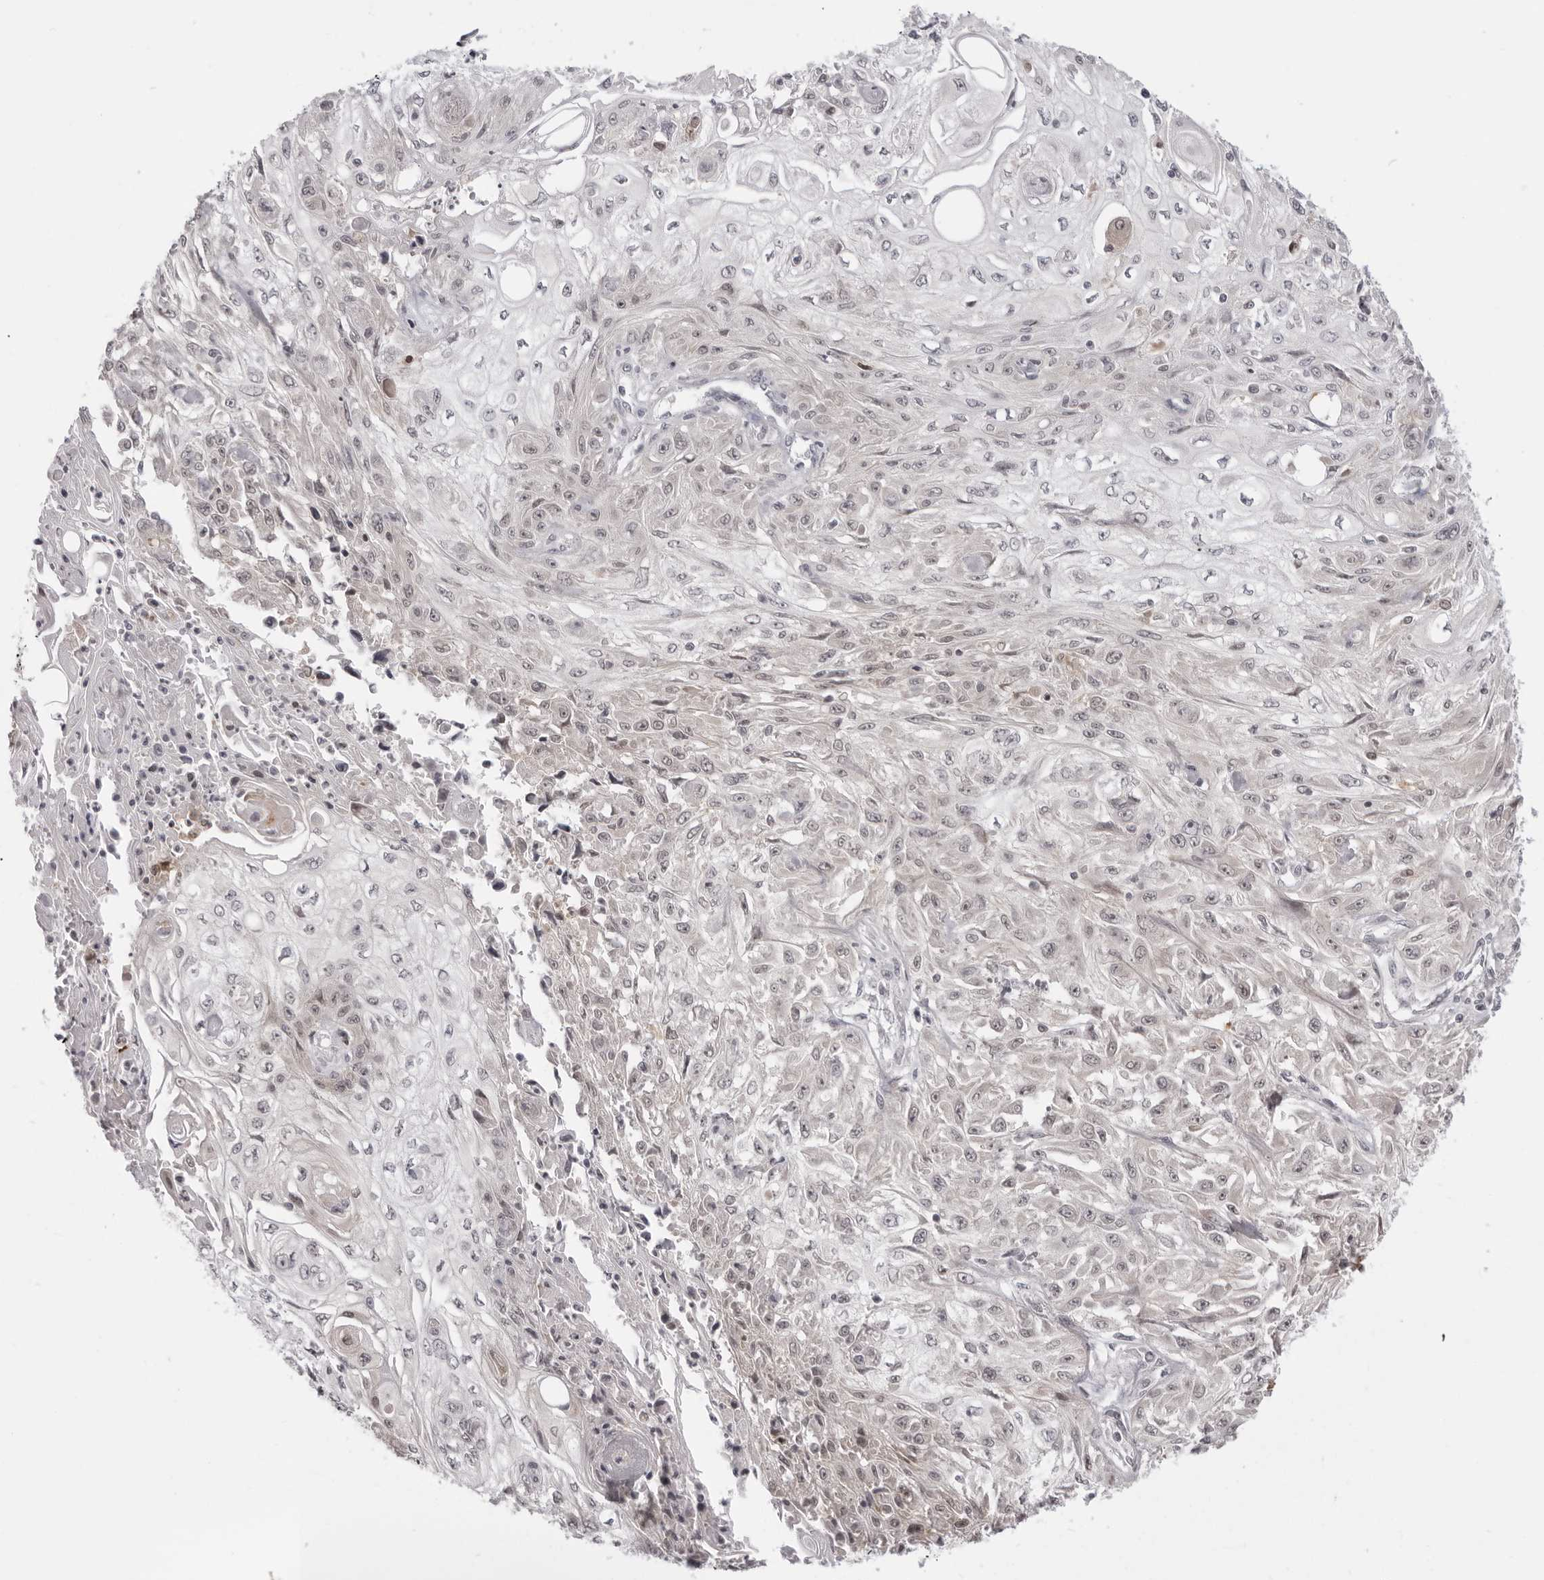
{"staining": {"intensity": "weak", "quantity": "25%-75%", "location": "nuclear"}, "tissue": "skin cancer", "cell_type": "Tumor cells", "image_type": "cancer", "snomed": [{"axis": "morphology", "description": "Squamous cell carcinoma, NOS"}, {"axis": "morphology", "description": "Squamous cell carcinoma, metastatic, NOS"}, {"axis": "topography", "description": "Skin"}, {"axis": "topography", "description": "Lymph node"}], "caption": "Protein expression analysis of human skin cancer reveals weak nuclear expression in approximately 25%-75% of tumor cells.", "gene": "SRGAP2", "patient": {"sex": "male", "age": 75}}